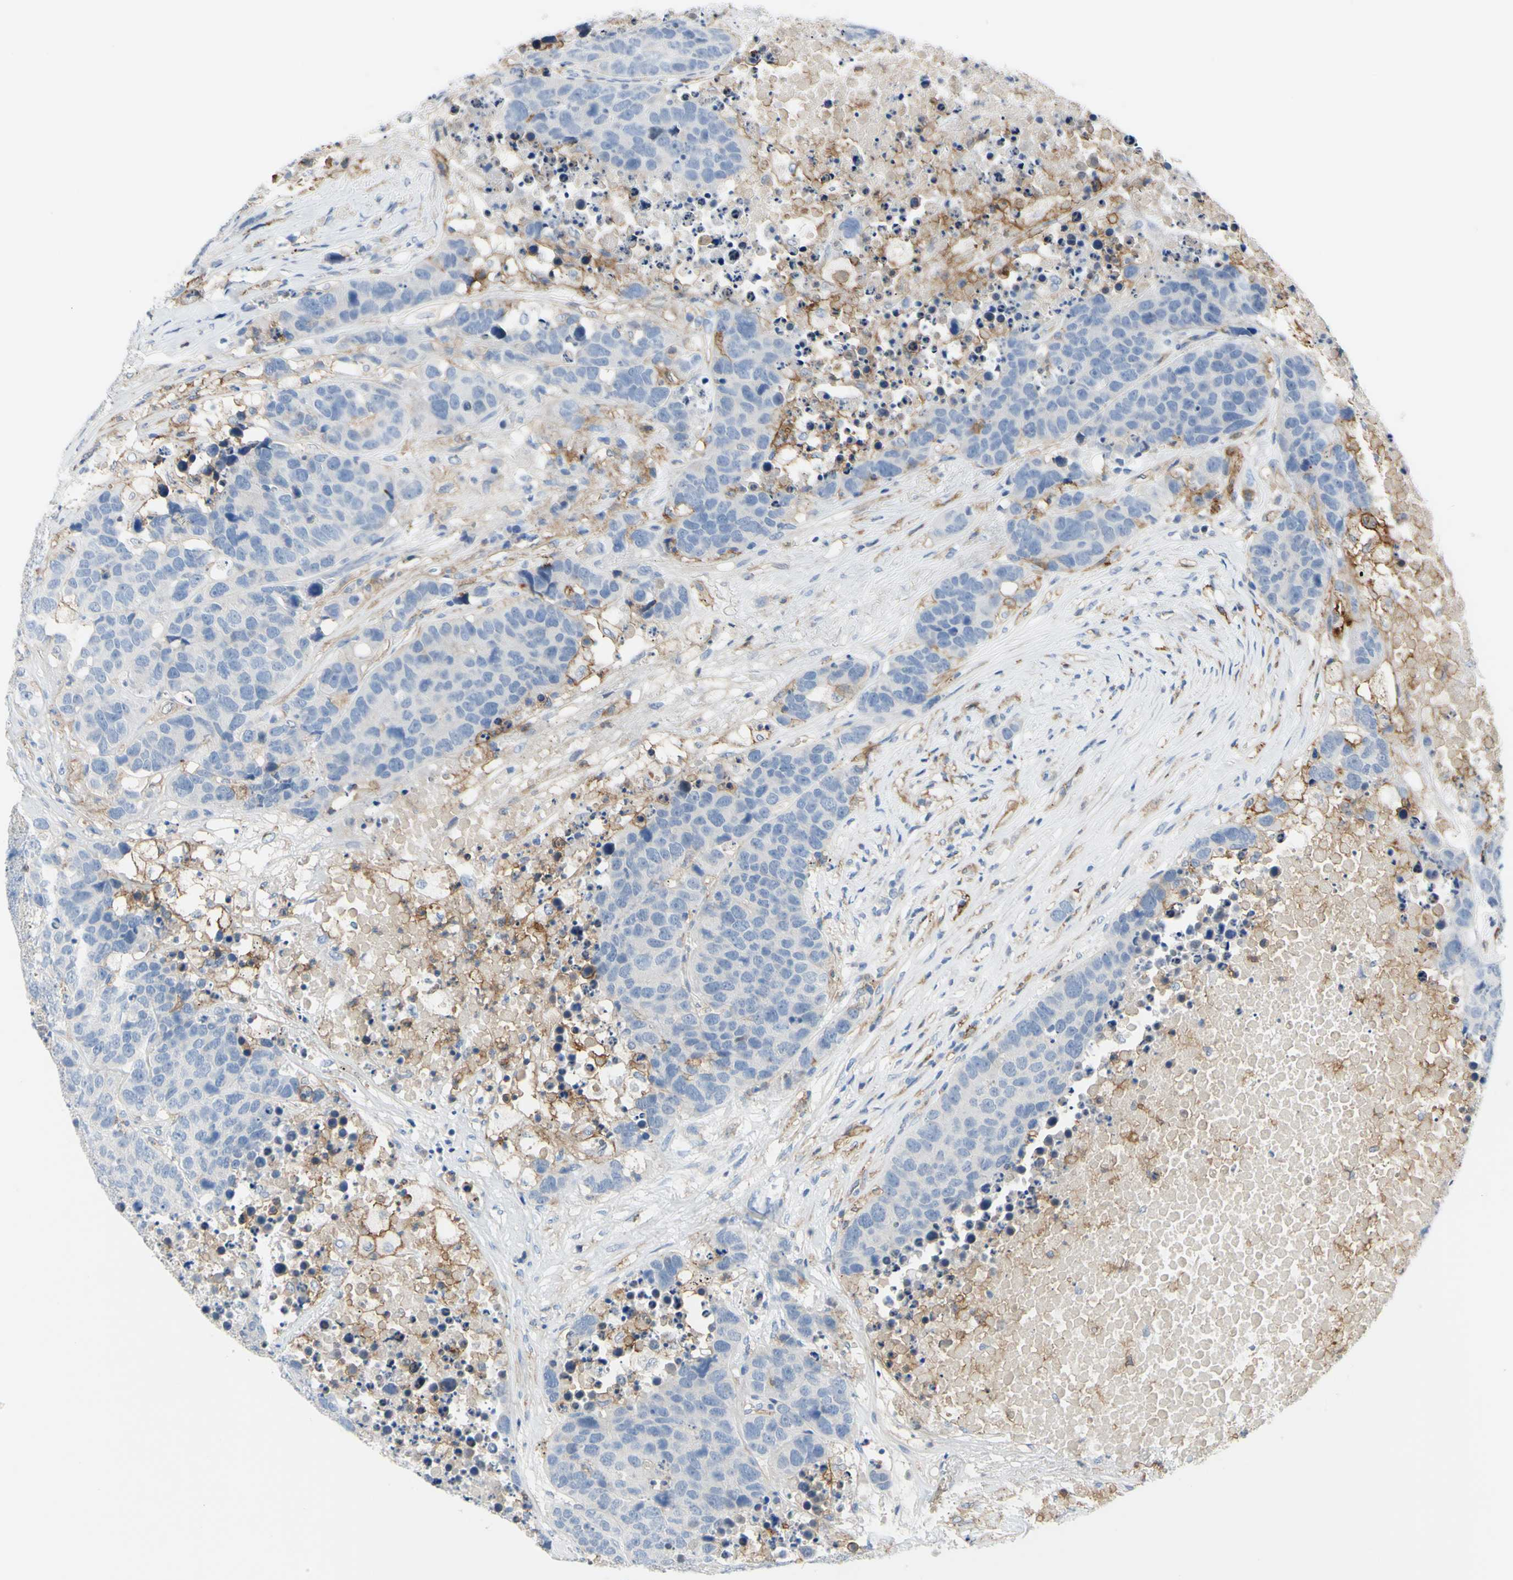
{"staining": {"intensity": "negative", "quantity": "none", "location": "none"}, "tissue": "carcinoid", "cell_type": "Tumor cells", "image_type": "cancer", "snomed": [{"axis": "morphology", "description": "Carcinoid, malignant, NOS"}, {"axis": "topography", "description": "Lung"}], "caption": "Protein analysis of carcinoid exhibits no significant positivity in tumor cells.", "gene": "FCGR2A", "patient": {"sex": "male", "age": 60}}